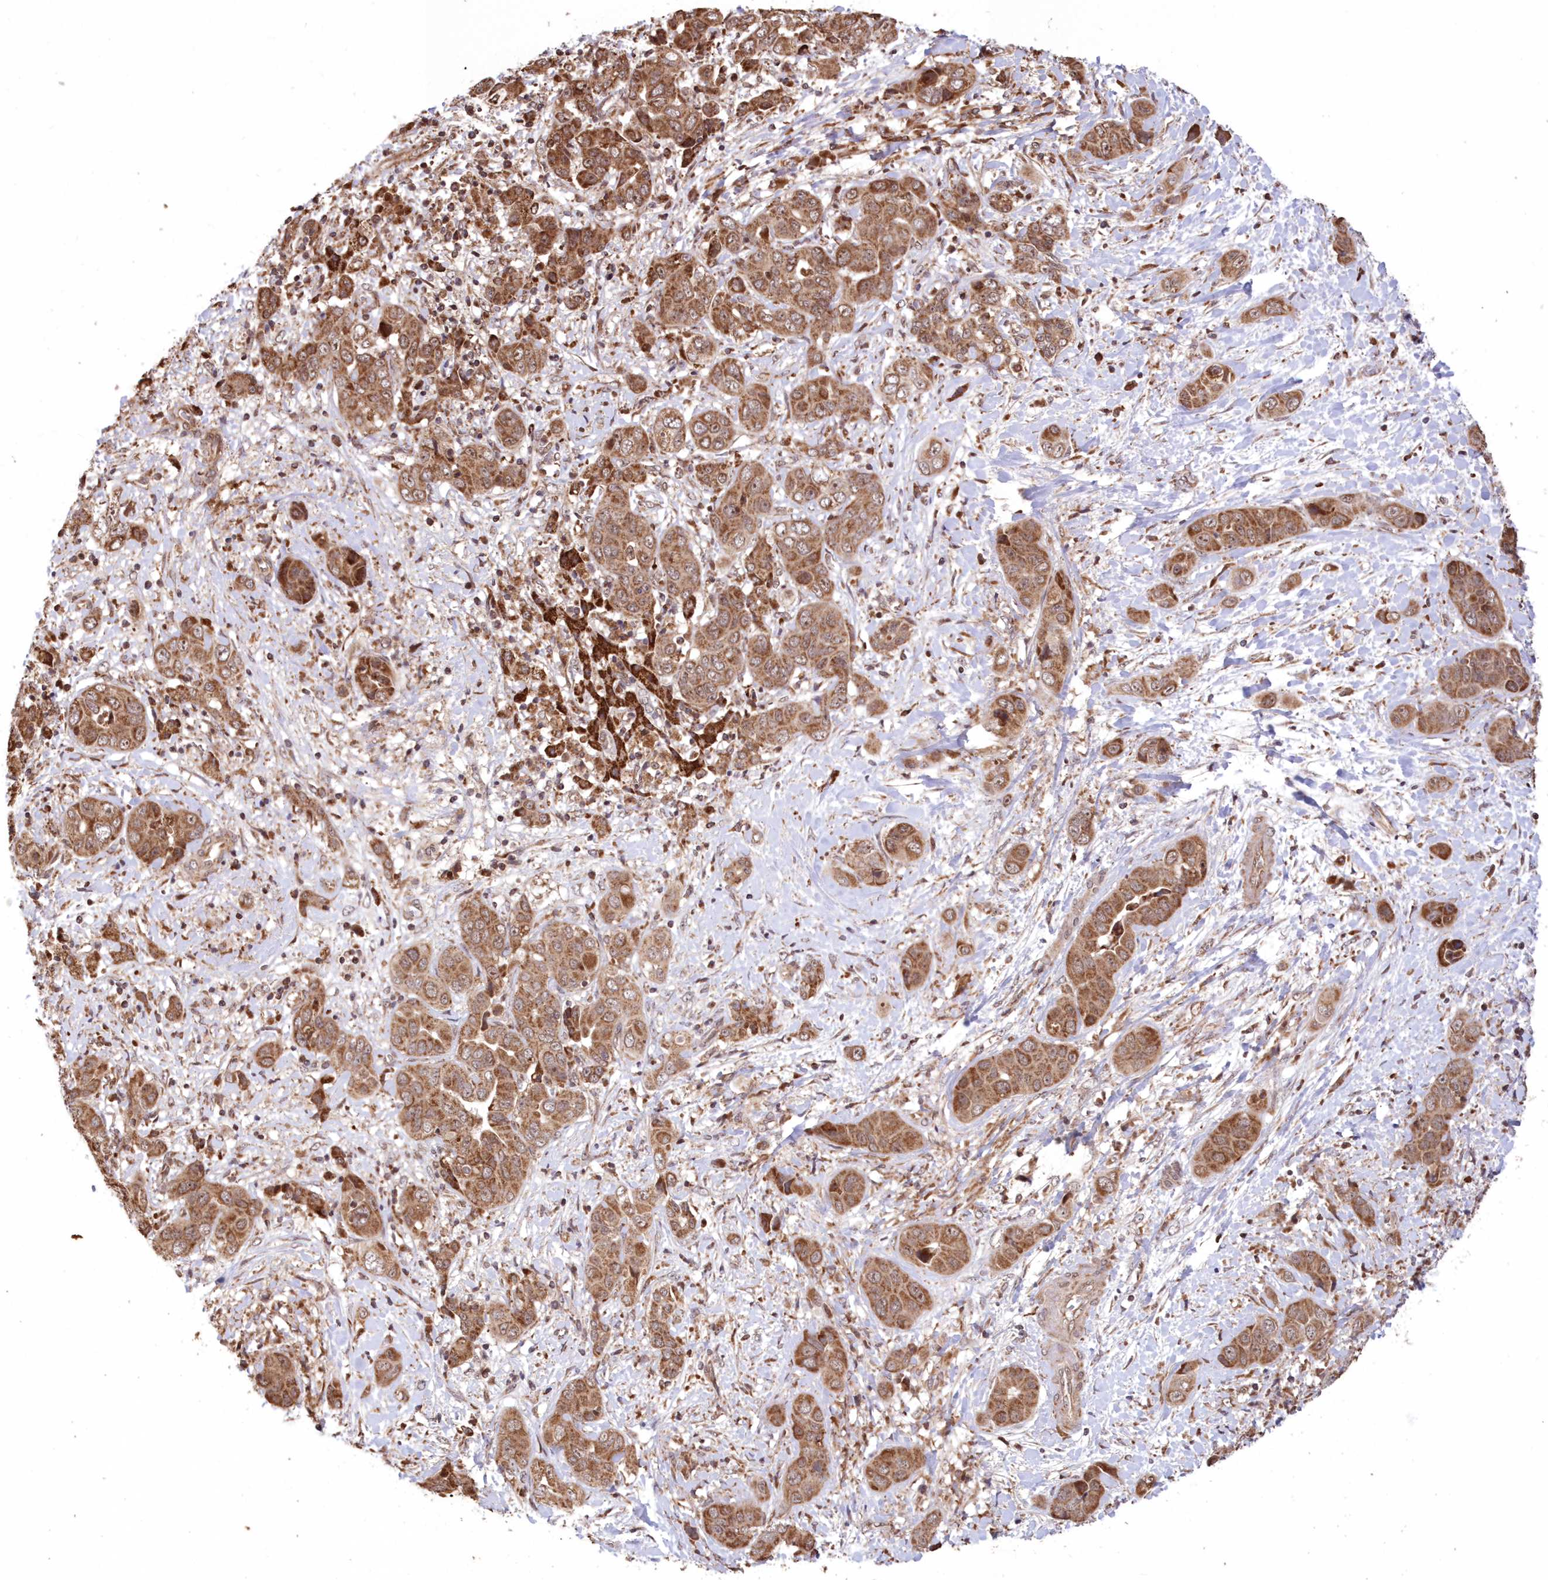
{"staining": {"intensity": "moderate", "quantity": ">75%", "location": "cytoplasmic/membranous"}, "tissue": "liver cancer", "cell_type": "Tumor cells", "image_type": "cancer", "snomed": [{"axis": "morphology", "description": "Cholangiocarcinoma"}, {"axis": "topography", "description": "Liver"}], "caption": "Immunohistochemistry staining of liver cancer, which shows medium levels of moderate cytoplasmic/membranous expression in approximately >75% of tumor cells indicating moderate cytoplasmic/membranous protein expression. The staining was performed using DAB (3,3'-diaminobenzidine) (brown) for protein detection and nuclei were counterstained in hematoxylin (blue).", "gene": "PCBP1", "patient": {"sex": "female", "age": 52}}